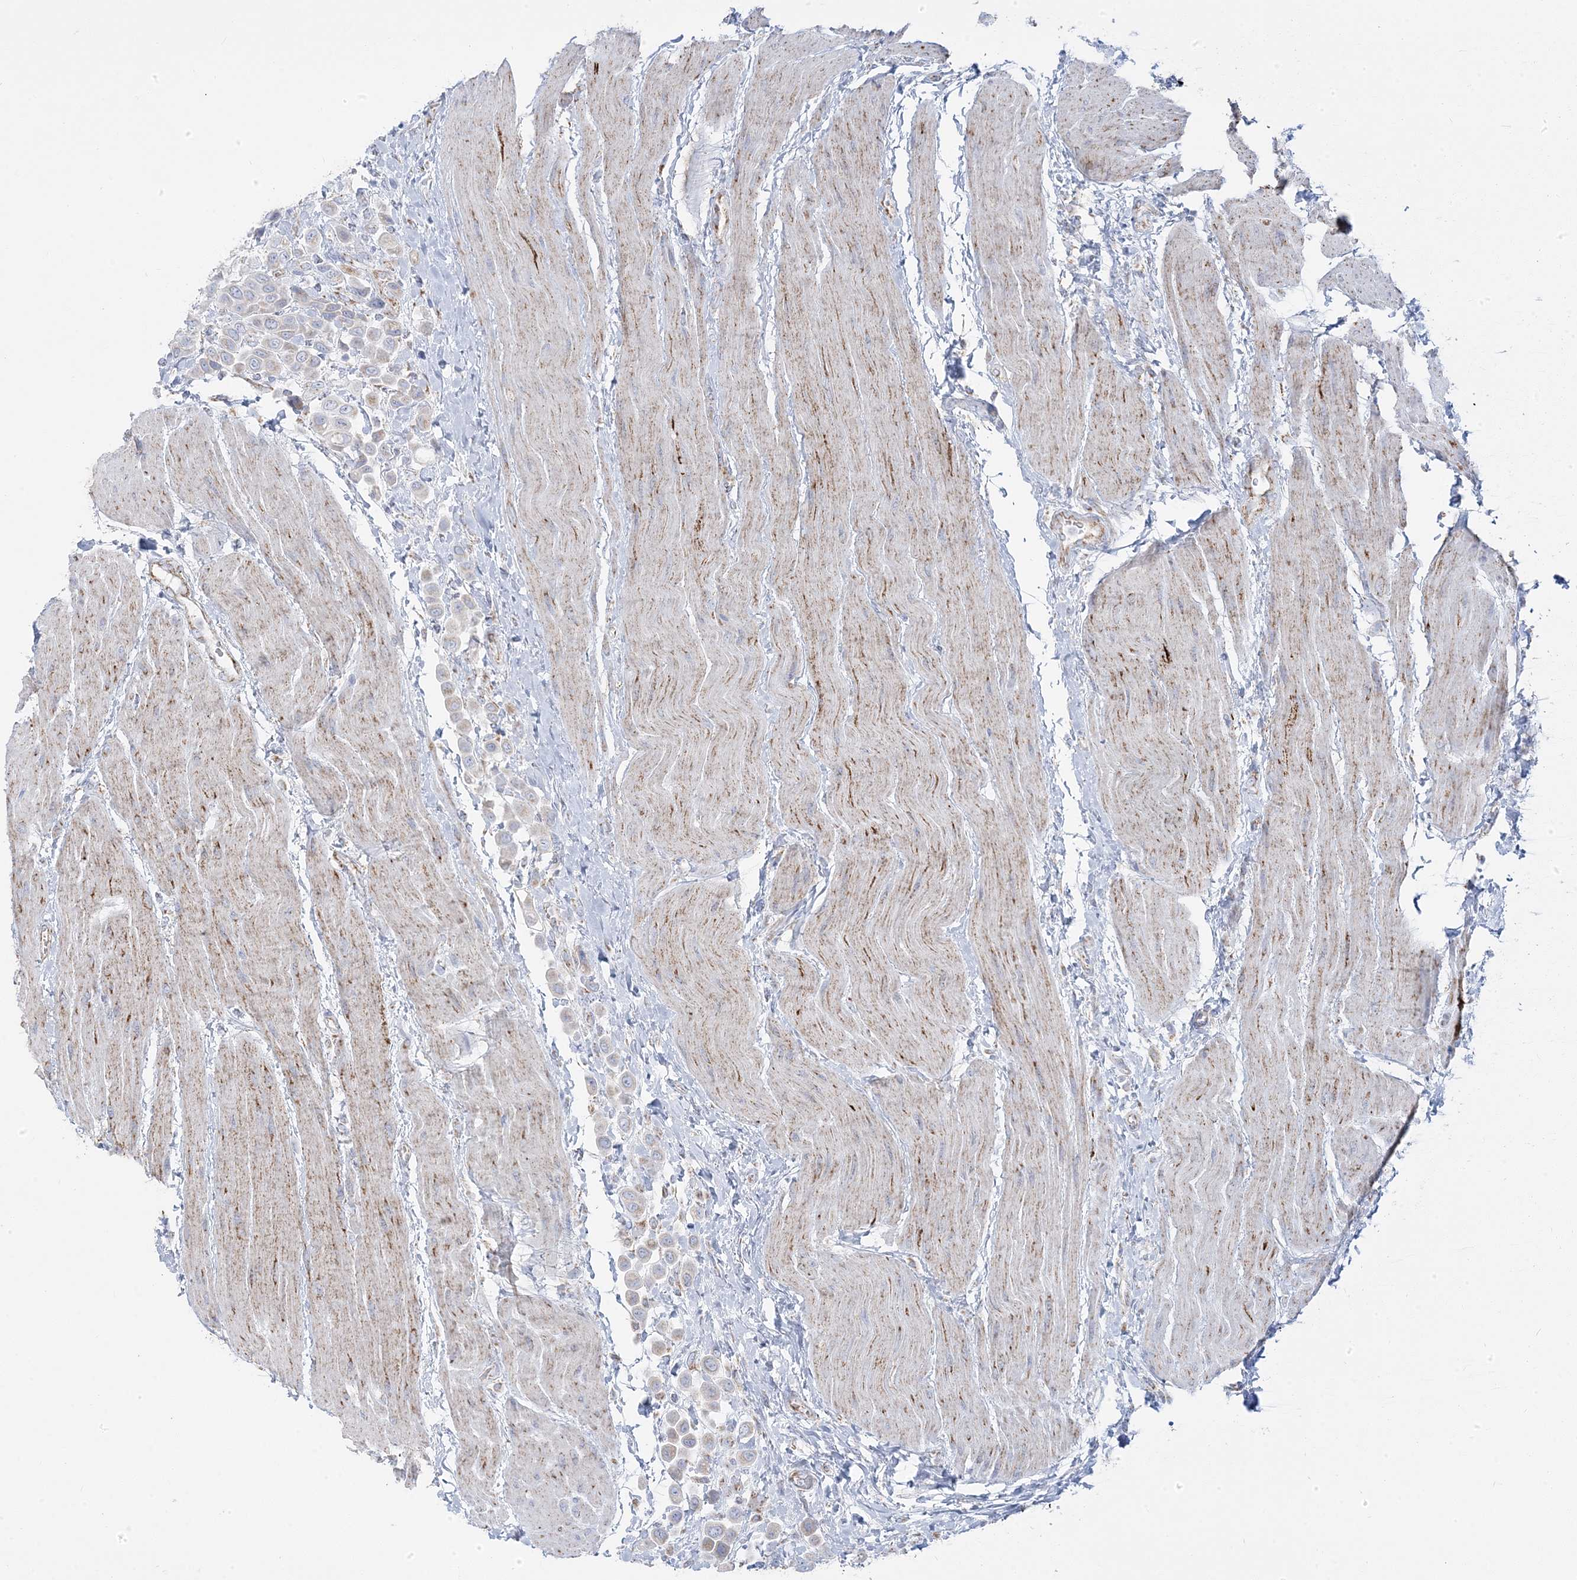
{"staining": {"intensity": "weak", "quantity": "<25%", "location": "cytoplasmic/membranous"}, "tissue": "urothelial cancer", "cell_type": "Tumor cells", "image_type": "cancer", "snomed": [{"axis": "morphology", "description": "Urothelial carcinoma, High grade"}, {"axis": "topography", "description": "Urinary bladder"}], "caption": "This image is of urothelial cancer stained with immunohistochemistry to label a protein in brown with the nuclei are counter-stained blue. There is no expression in tumor cells.", "gene": "PCCB", "patient": {"sex": "male", "age": 50}}